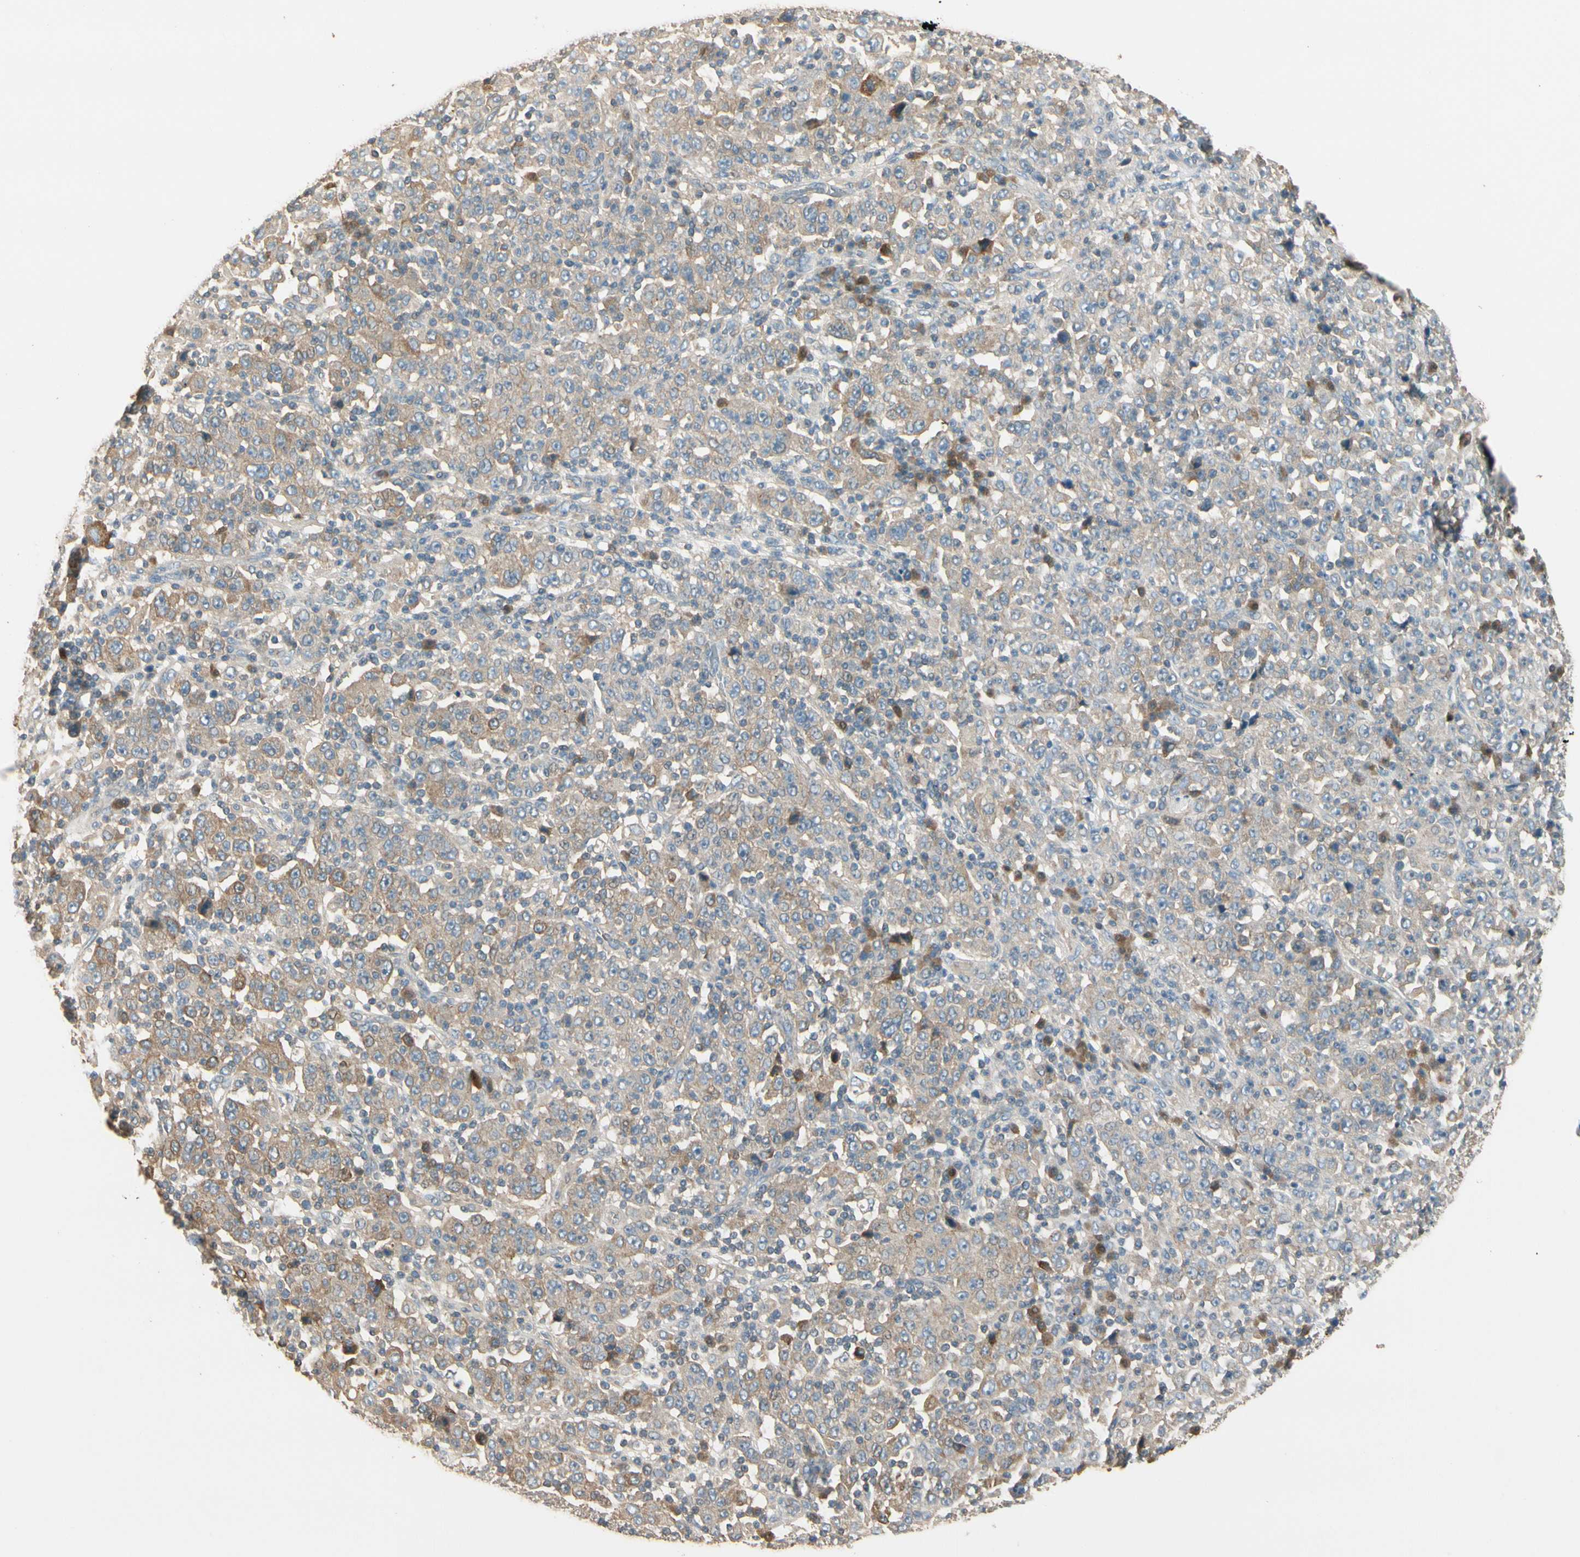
{"staining": {"intensity": "weak", "quantity": ">75%", "location": "cytoplasmic/membranous"}, "tissue": "stomach cancer", "cell_type": "Tumor cells", "image_type": "cancer", "snomed": [{"axis": "morphology", "description": "Normal tissue, NOS"}, {"axis": "morphology", "description": "Adenocarcinoma, NOS"}, {"axis": "topography", "description": "Stomach, upper"}, {"axis": "topography", "description": "Stomach"}], "caption": "Immunohistochemical staining of human adenocarcinoma (stomach) displays low levels of weak cytoplasmic/membranous expression in about >75% of tumor cells.", "gene": "PLXNA1", "patient": {"sex": "male", "age": 59}}